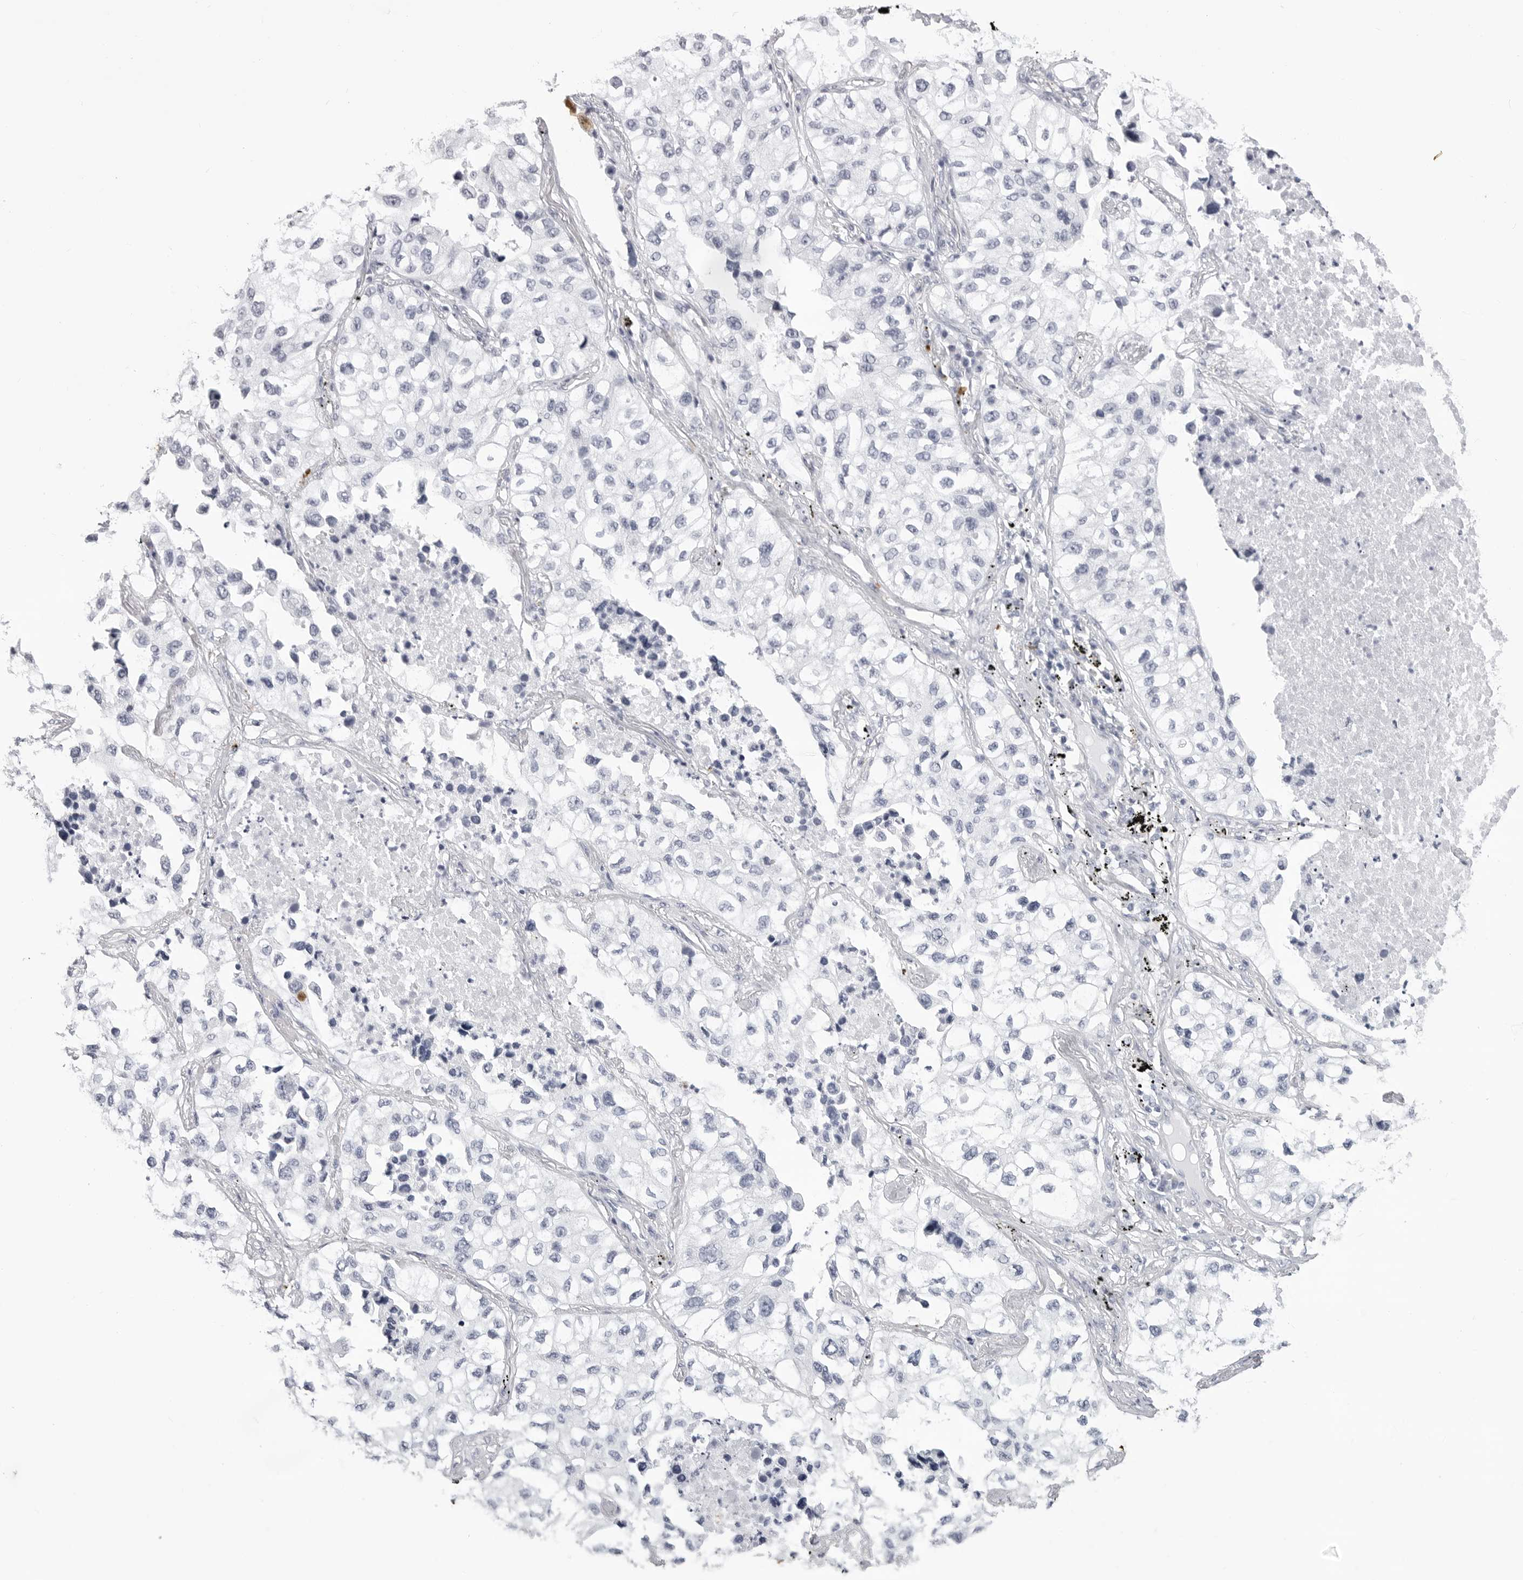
{"staining": {"intensity": "negative", "quantity": "none", "location": "none"}, "tissue": "lung cancer", "cell_type": "Tumor cells", "image_type": "cancer", "snomed": [{"axis": "morphology", "description": "Adenocarcinoma, NOS"}, {"axis": "topography", "description": "Lung"}], "caption": "A micrograph of lung cancer (adenocarcinoma) stained for a protein reveals no brown staining in tumor cells. (IHC, brightfield microscopy, high magnification).", "gene": "LGALS4", "patient": {"sex": "male", "age": 63}}